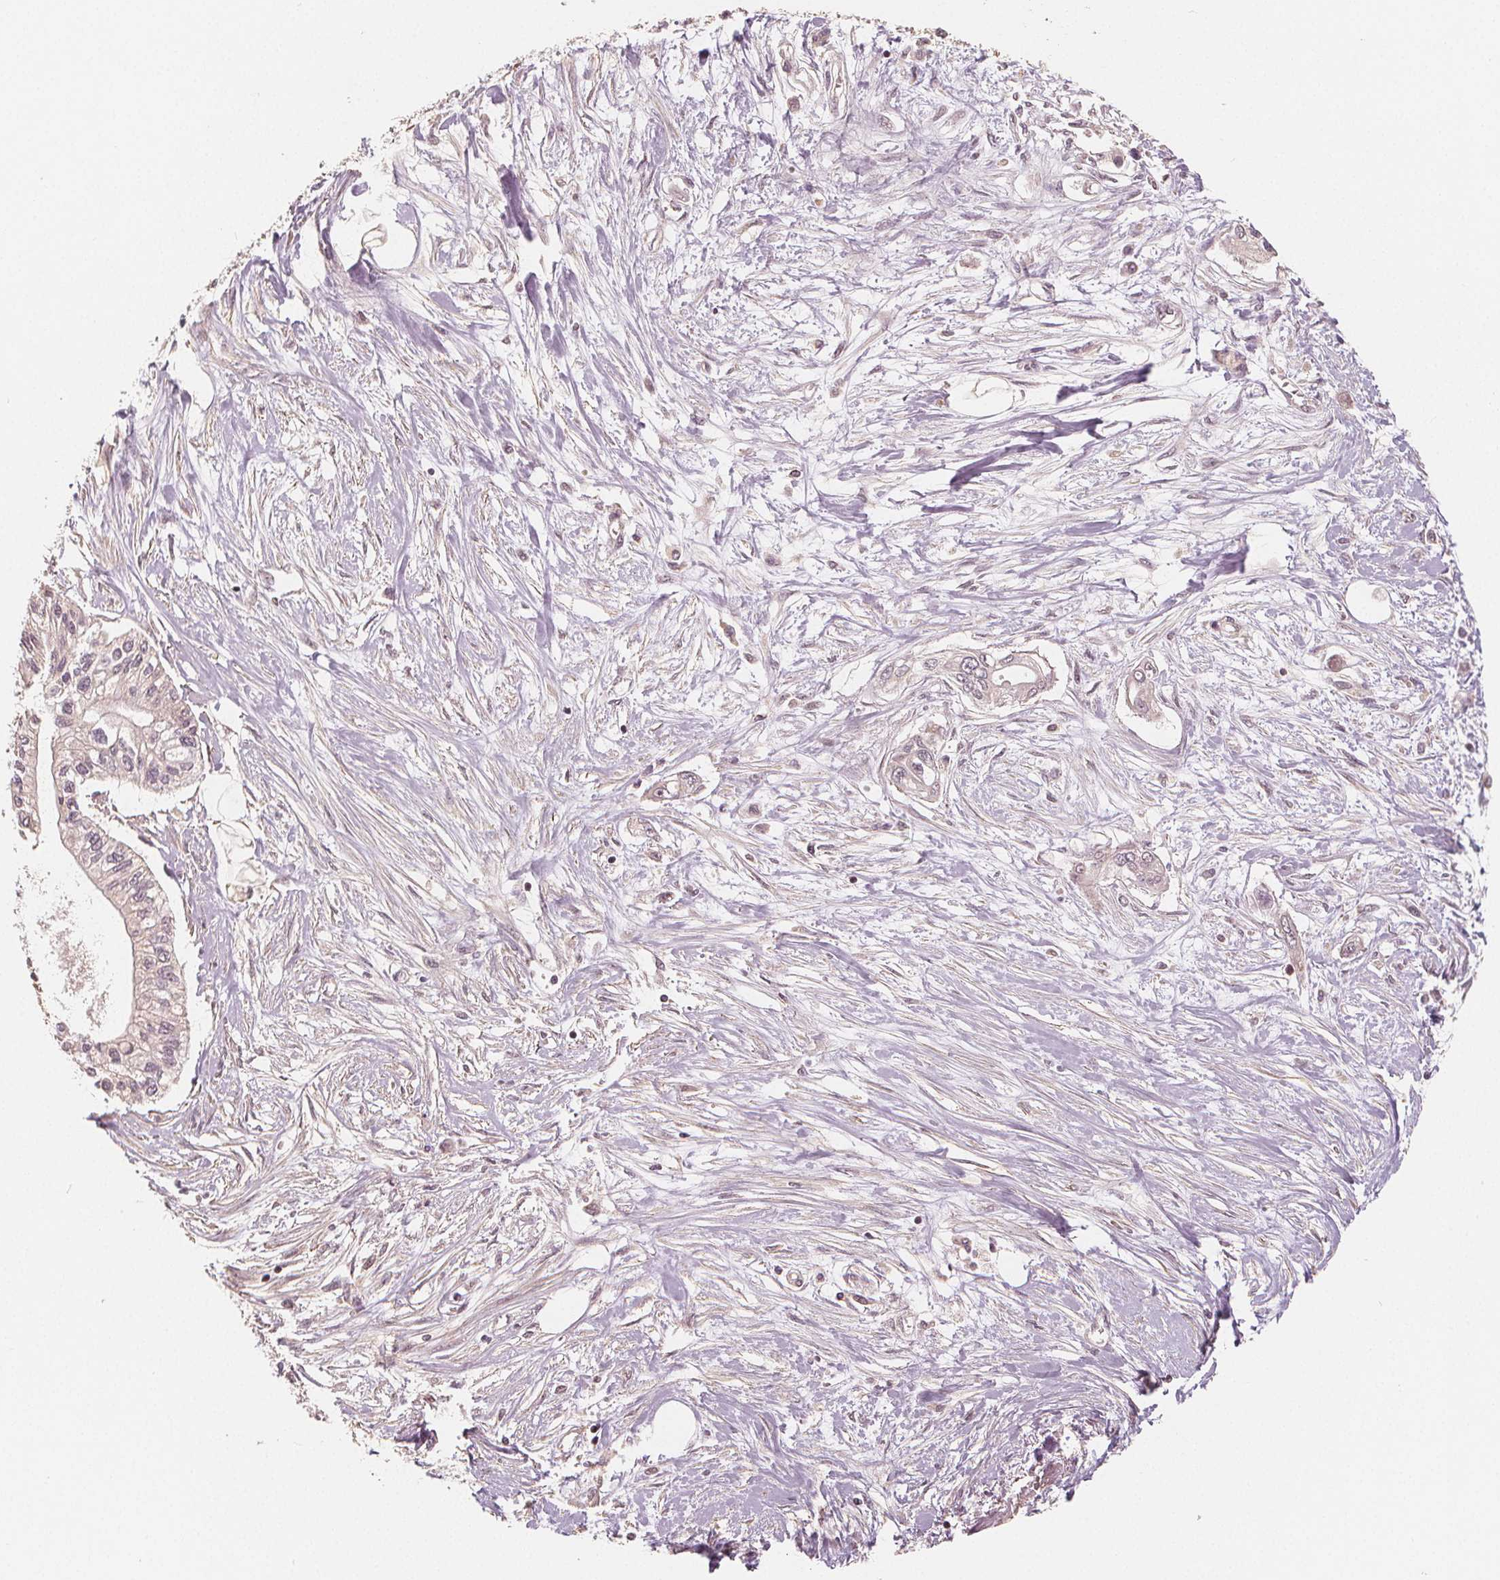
{"staining": {"intensity": "negative", "quantity": "none", "location": "none"}, "tissue": "pancreatic cancer", "cell_type": "Tumor cells", "image_type": "cancer", "snomed": [{"axis": "morphology", "description": "Adenocarcinoma, NOS"}, {"axis": "topography", "description": "Pancreas"}], "caption": "Tumor cells are negative for protein expression in human adenocarcinoma (pancreatic). Nuclei are stained in blue.", "gene": "PEX26", "patient": {"sex": "female", "age": 77}}